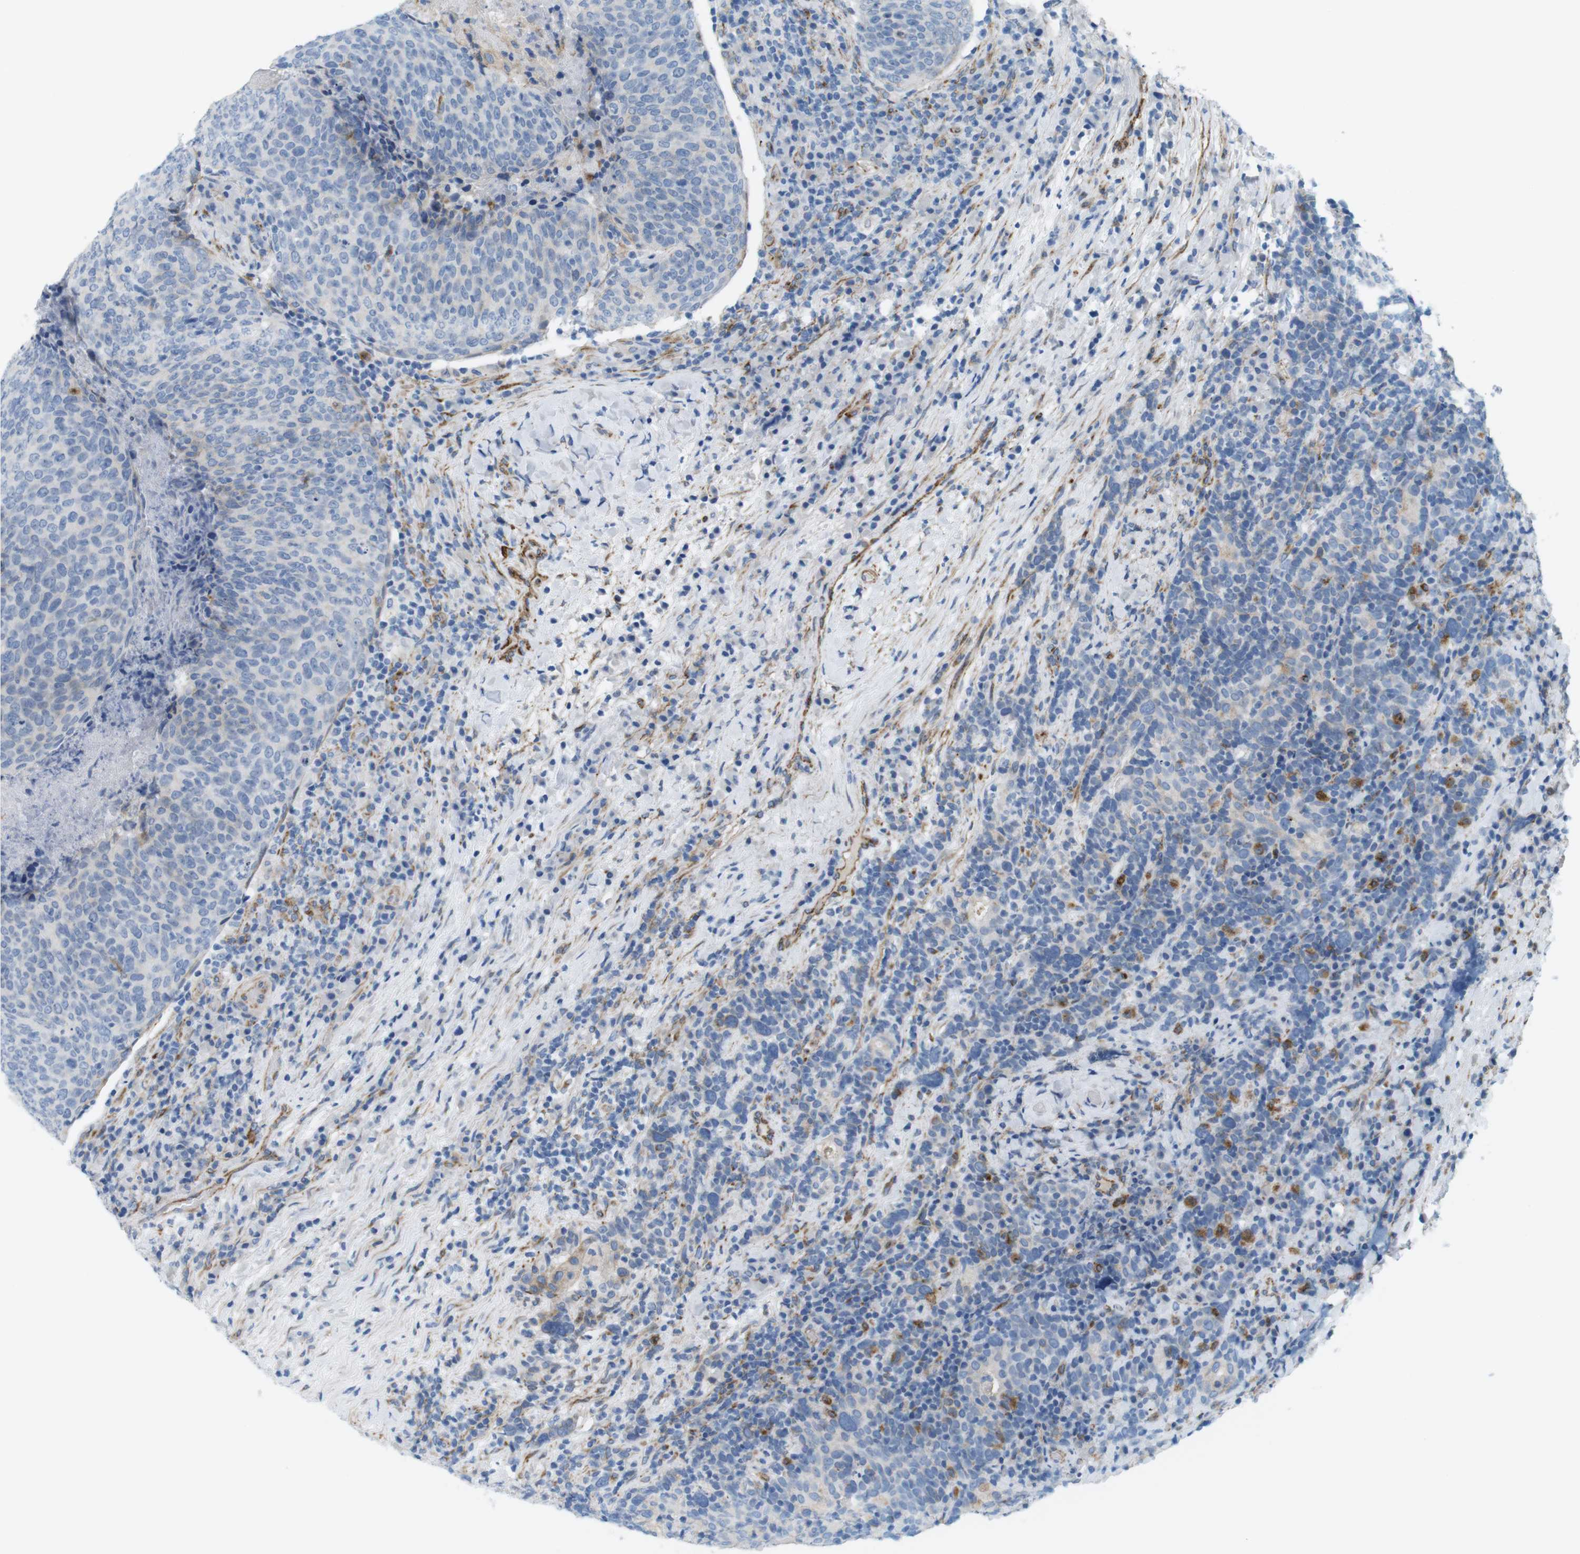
{"staining": {"intensity": "negative", "quantity": "none", "location": "none"}, "tissue": "head and neck cancer", "cell_type": "Tumor cells", "image_type": "cancer", "snomed": [{"axis": "morphology", "description": "Squamous cell carcinoma, NOS"}, {"axis": "morphology", "description": "Squamous cell carcinoma, metastatic, NOS"}, {"axis": "topography", "description": "Lymph node"}, {"axis": "topography", "description": "Head-Neck"}], "caption": "Immunohistochemistry photomicrograph of squamous cell carcinoma (head and neck) stained for a protein (brown), which exhibits no positivity in tumor cells.", "gene": "MYH9", "patient": {"sex": "male", "age": 62}}